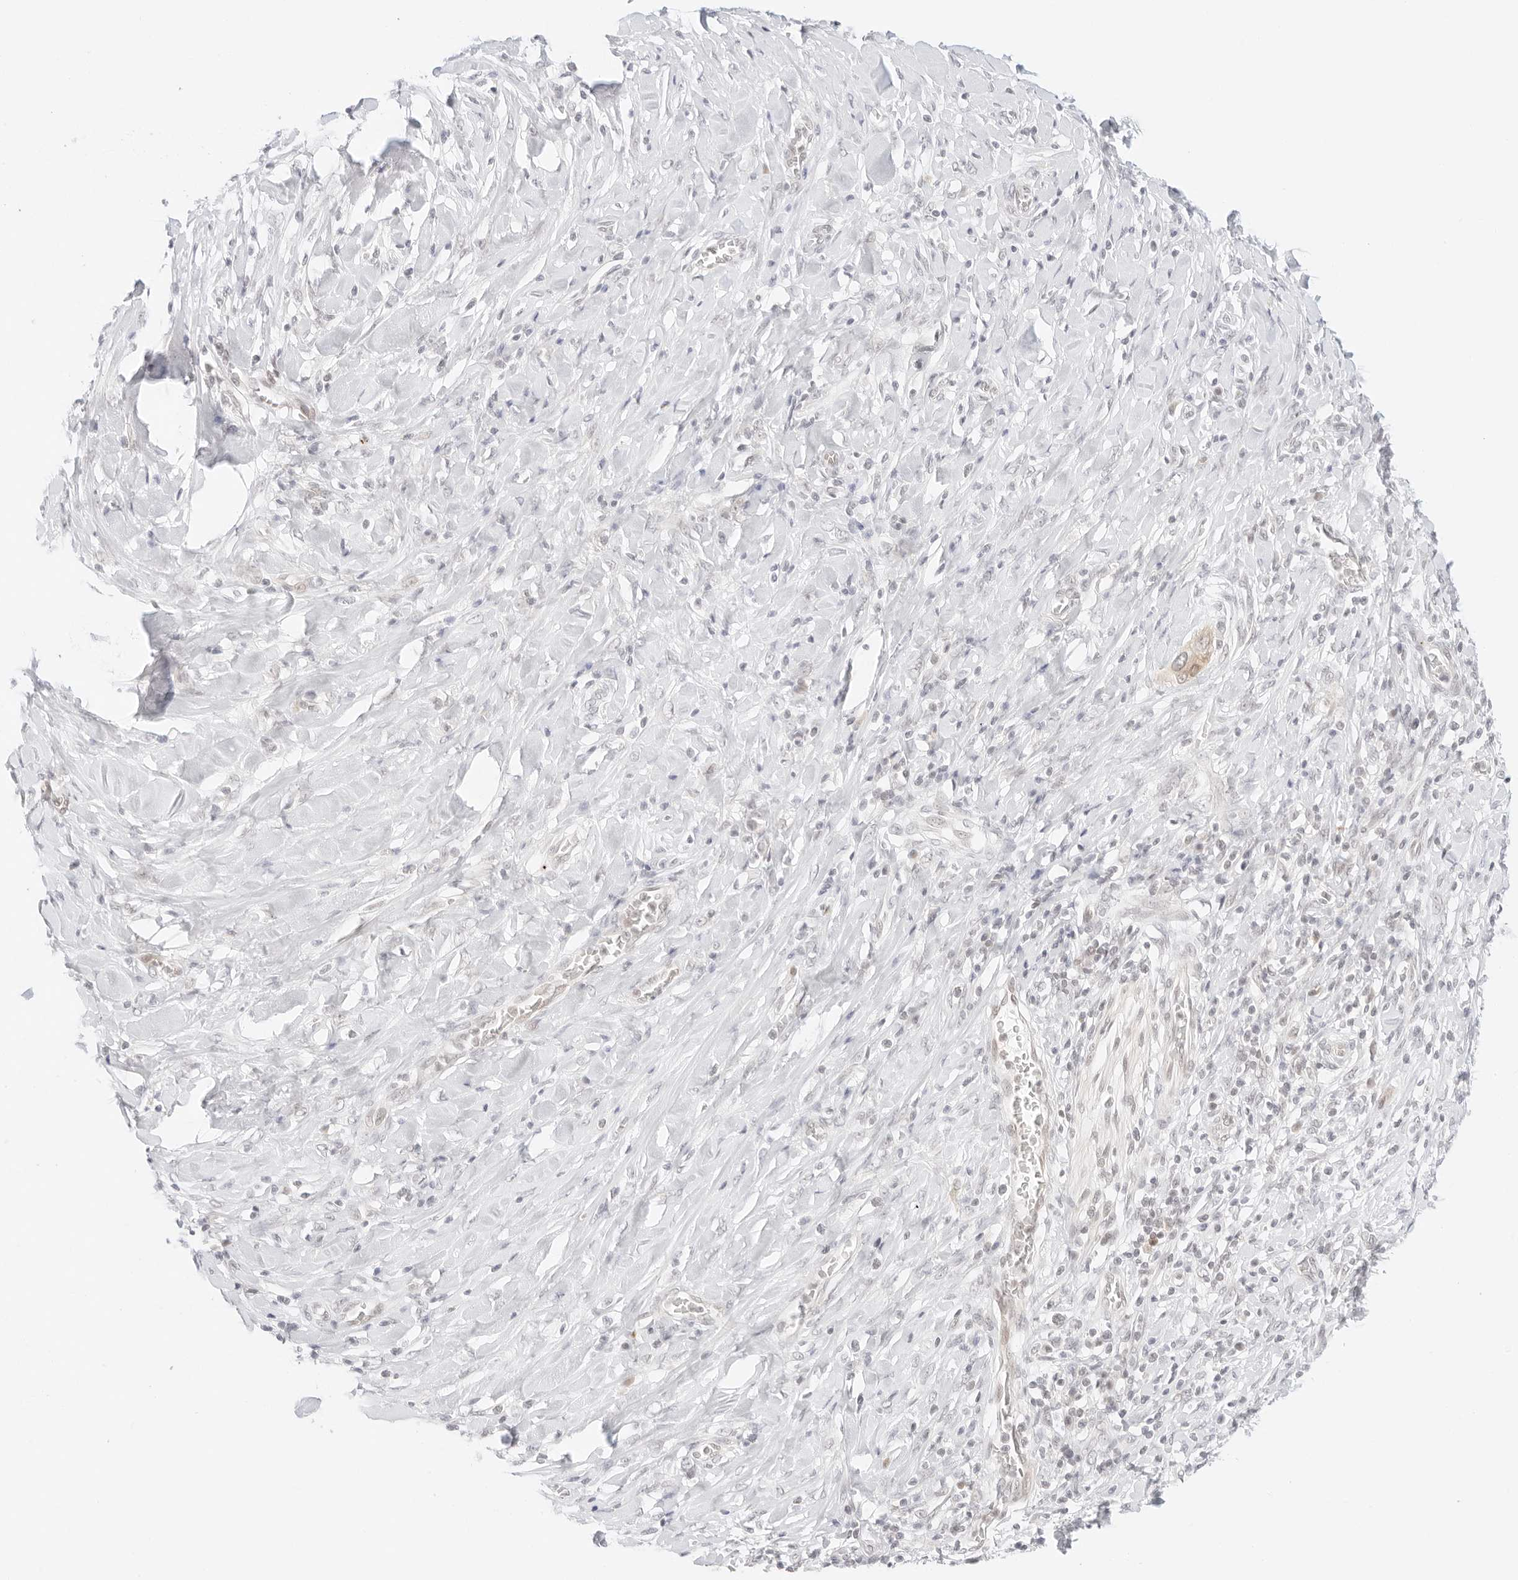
{"staining": {"intensity": "weak", "quantity": "<25%", "location": "nuclear"}, "tissue": "pancreatic cancer", "cell_type": "Tumor cells", "image_type": "cancer", "snomed": [{"axis": "morphology", "description": "Normal tissue, NOS"}, {"axis": "morphology", "description": "Adenocarcinoma, NOS"}, {"axis": "topography", "description": "Pancreas"}, {"axis": "topography", "description": "Peripheral nerve tissue"}], "caption": "Protein analysis of pancreatic adenocarcinoma demonstrates no significant expression in tumor cells.", "gene": "POLR3C", "patient": {"sex": "male", "age": 59}}